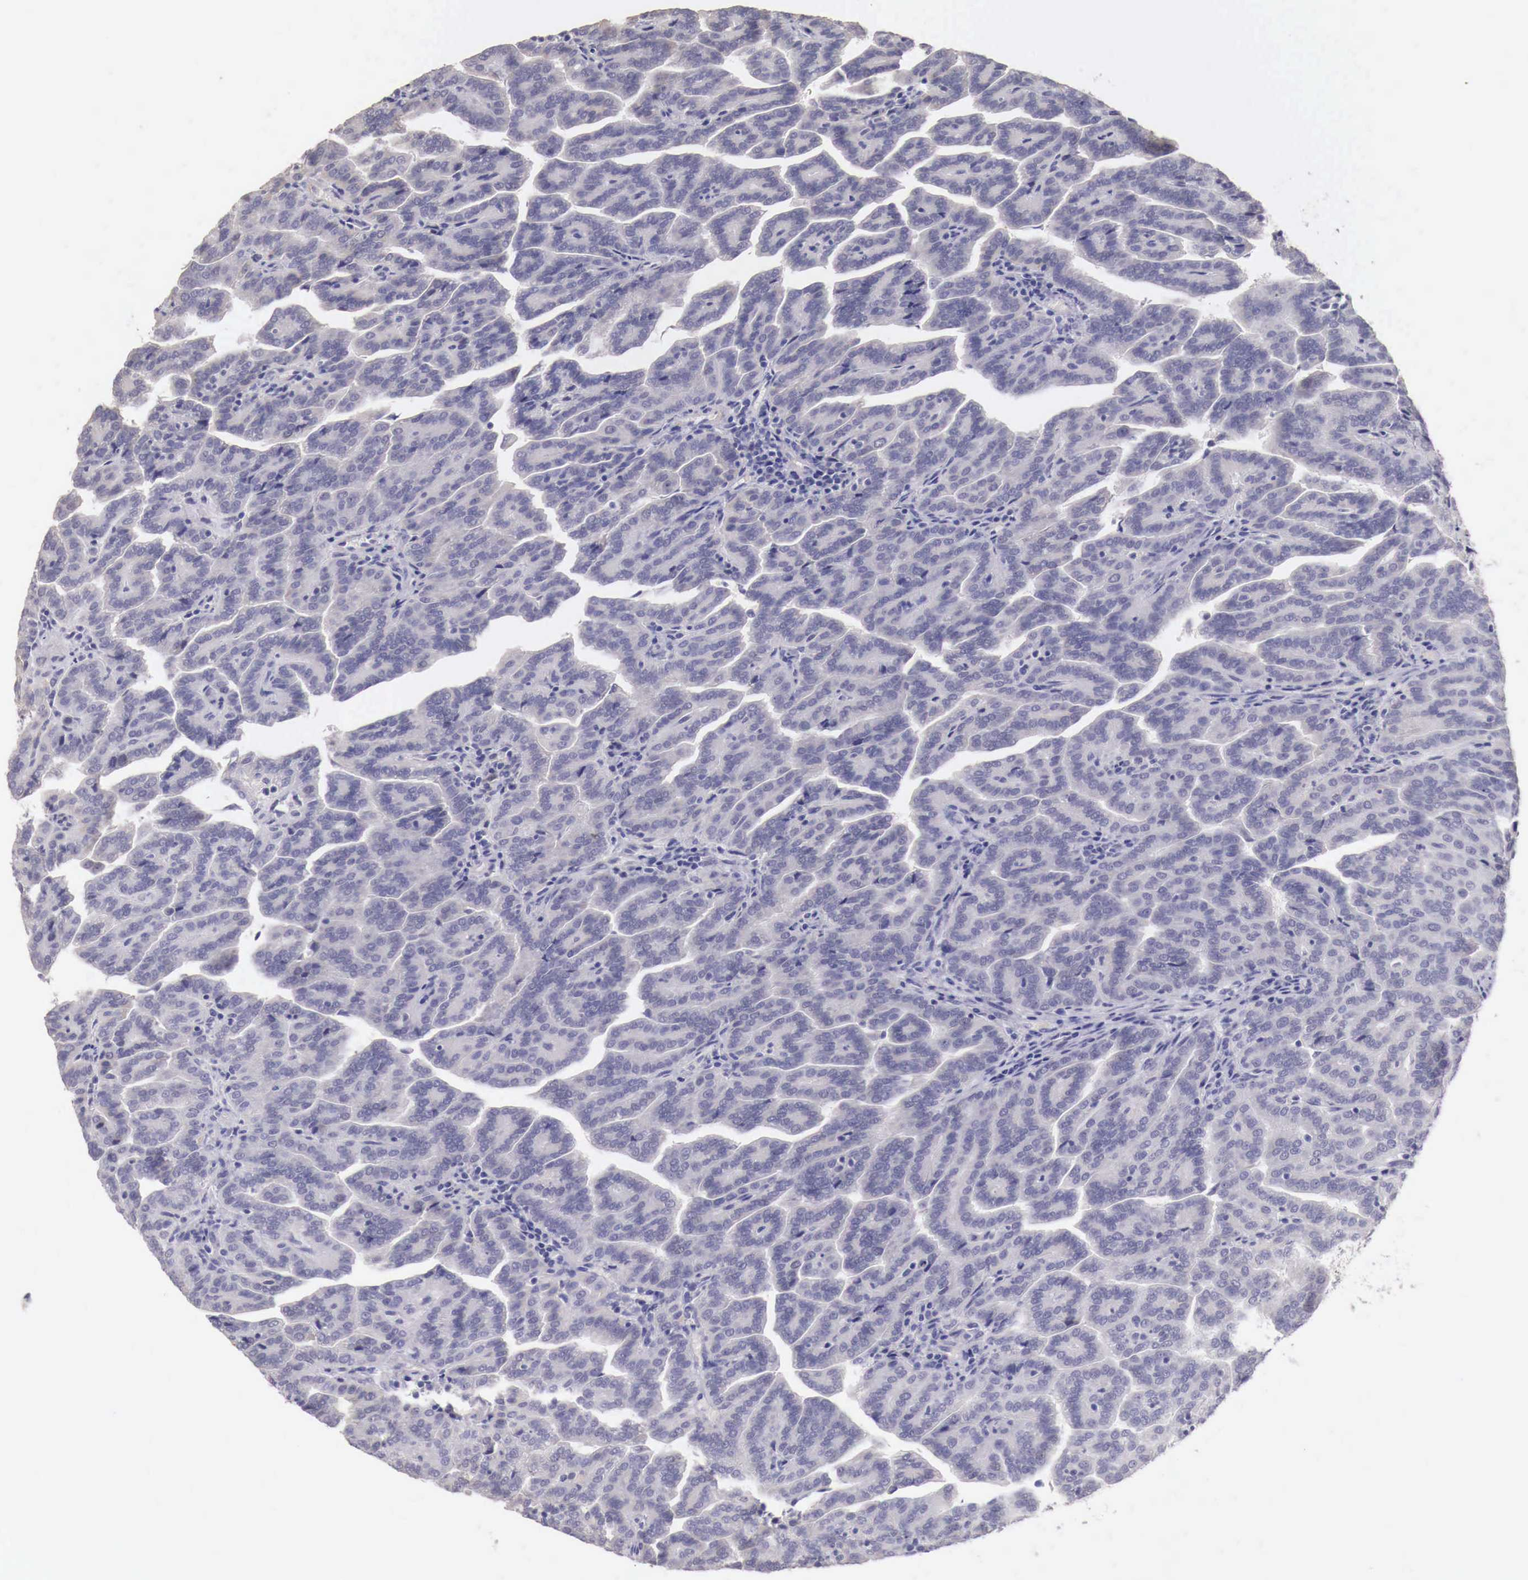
{"staining": {"intensity": "negative", "quantity": "none", "location": "none"}, "tissue": "renal cancer", "cell_type": "Tumor cells", "image_type": "cancer", "snomed": [{"axis": "morphology", "description": "Adenocarcinoma, NOS"}, {"axis": "topography", "description": "Kidney"}], "caption": "Renal cancer (adenocarcinoma) stained for a protein using IHC displays no positivity tumor cells.", "gene": "ENOX2", "patient": {"sex": "male", "age": 61}}